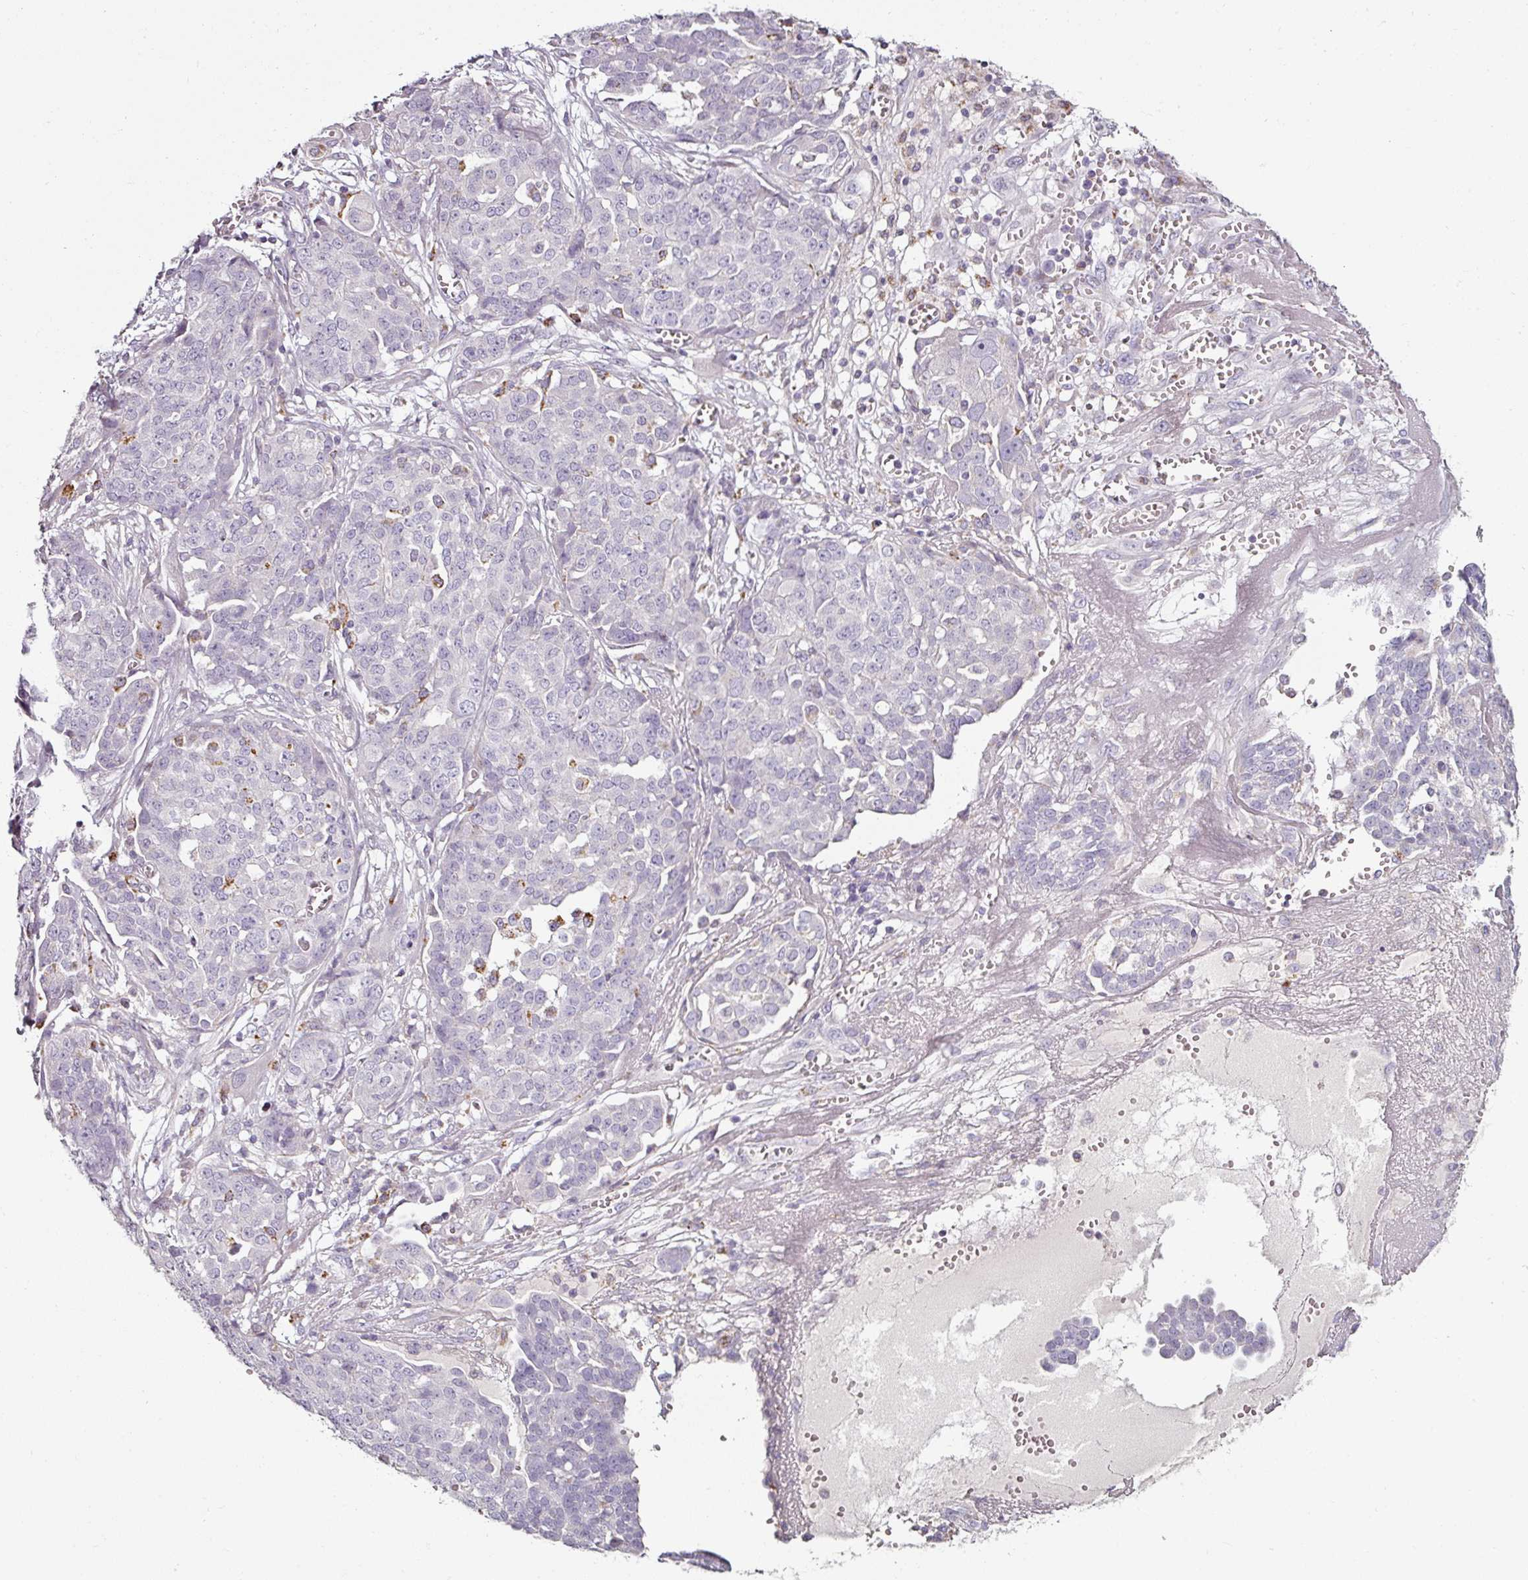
{"staining": {"intensity": "negative", "quantity": "none", "location": "none"}, "tissue": "ovarian cancer", "cell_type": "Tumor cells", "image_type": "cancer", "snomed": [{"axis": "morphology", "description": "Cystadenocarcinoma, serous, NOS"}, {"axis": "topography", "description": "Soft tissue"}, {"axis": "topography", "description": "Ovary"}], "caption": "Immunohistochemical staining of human serous cystadenocarcinoma (ovarian) shows no significant expression in tumor cells. The staining is performed using DAB brown chromogen with nuclei counter-stained in using hematoxylin.", "gene": "CAP2", "patient": {"sex": "female", "age": 57}}